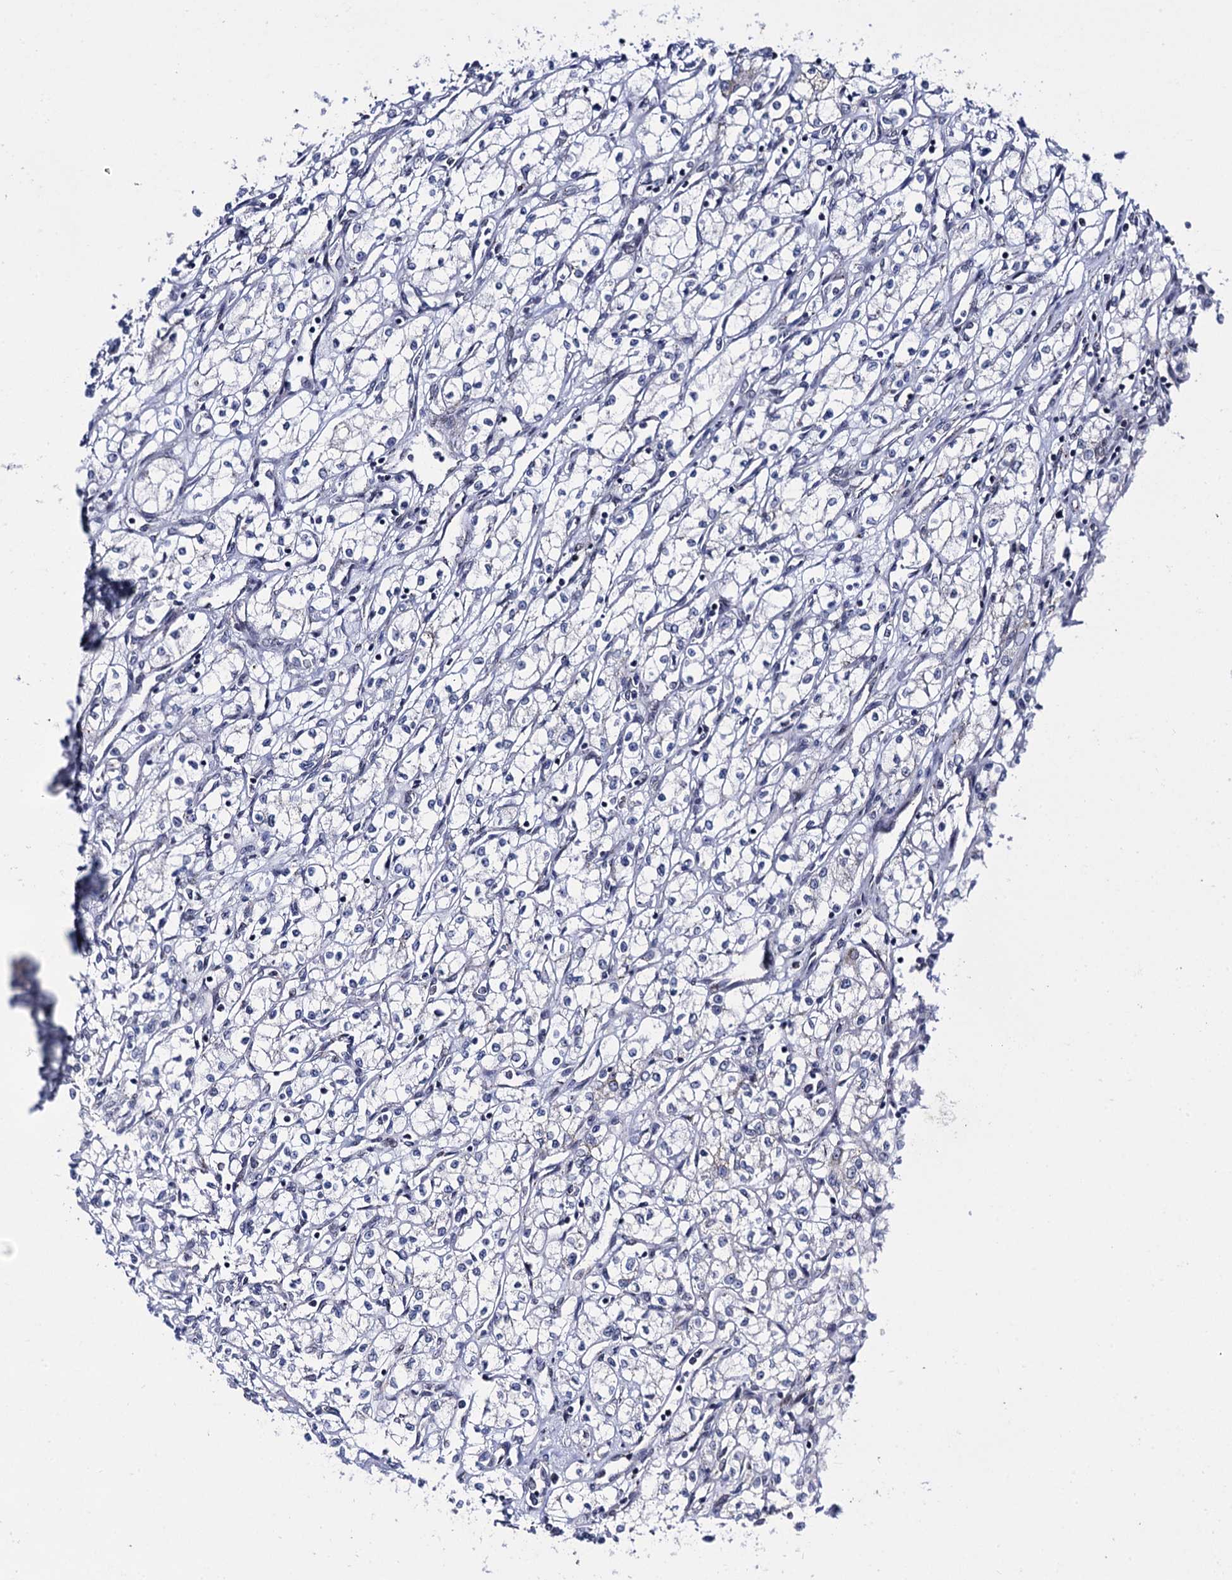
{"staining": {"intensity": "negative", "quantity": "none", "location": "none"}, "tissue": "renal cancer", "cell_type": "Tumor cells", "image_type": "cancer", "snomed": [{"axis": "morphology", "description": "Adenocarcinoma, NOS"}, {"axis": "topography", "description": "Kidney"}], "caption": "Tumor cells show no significant staining in renal cancer.", "gene": "THAP2", "patient": {"sex": "male", "age": 59}}